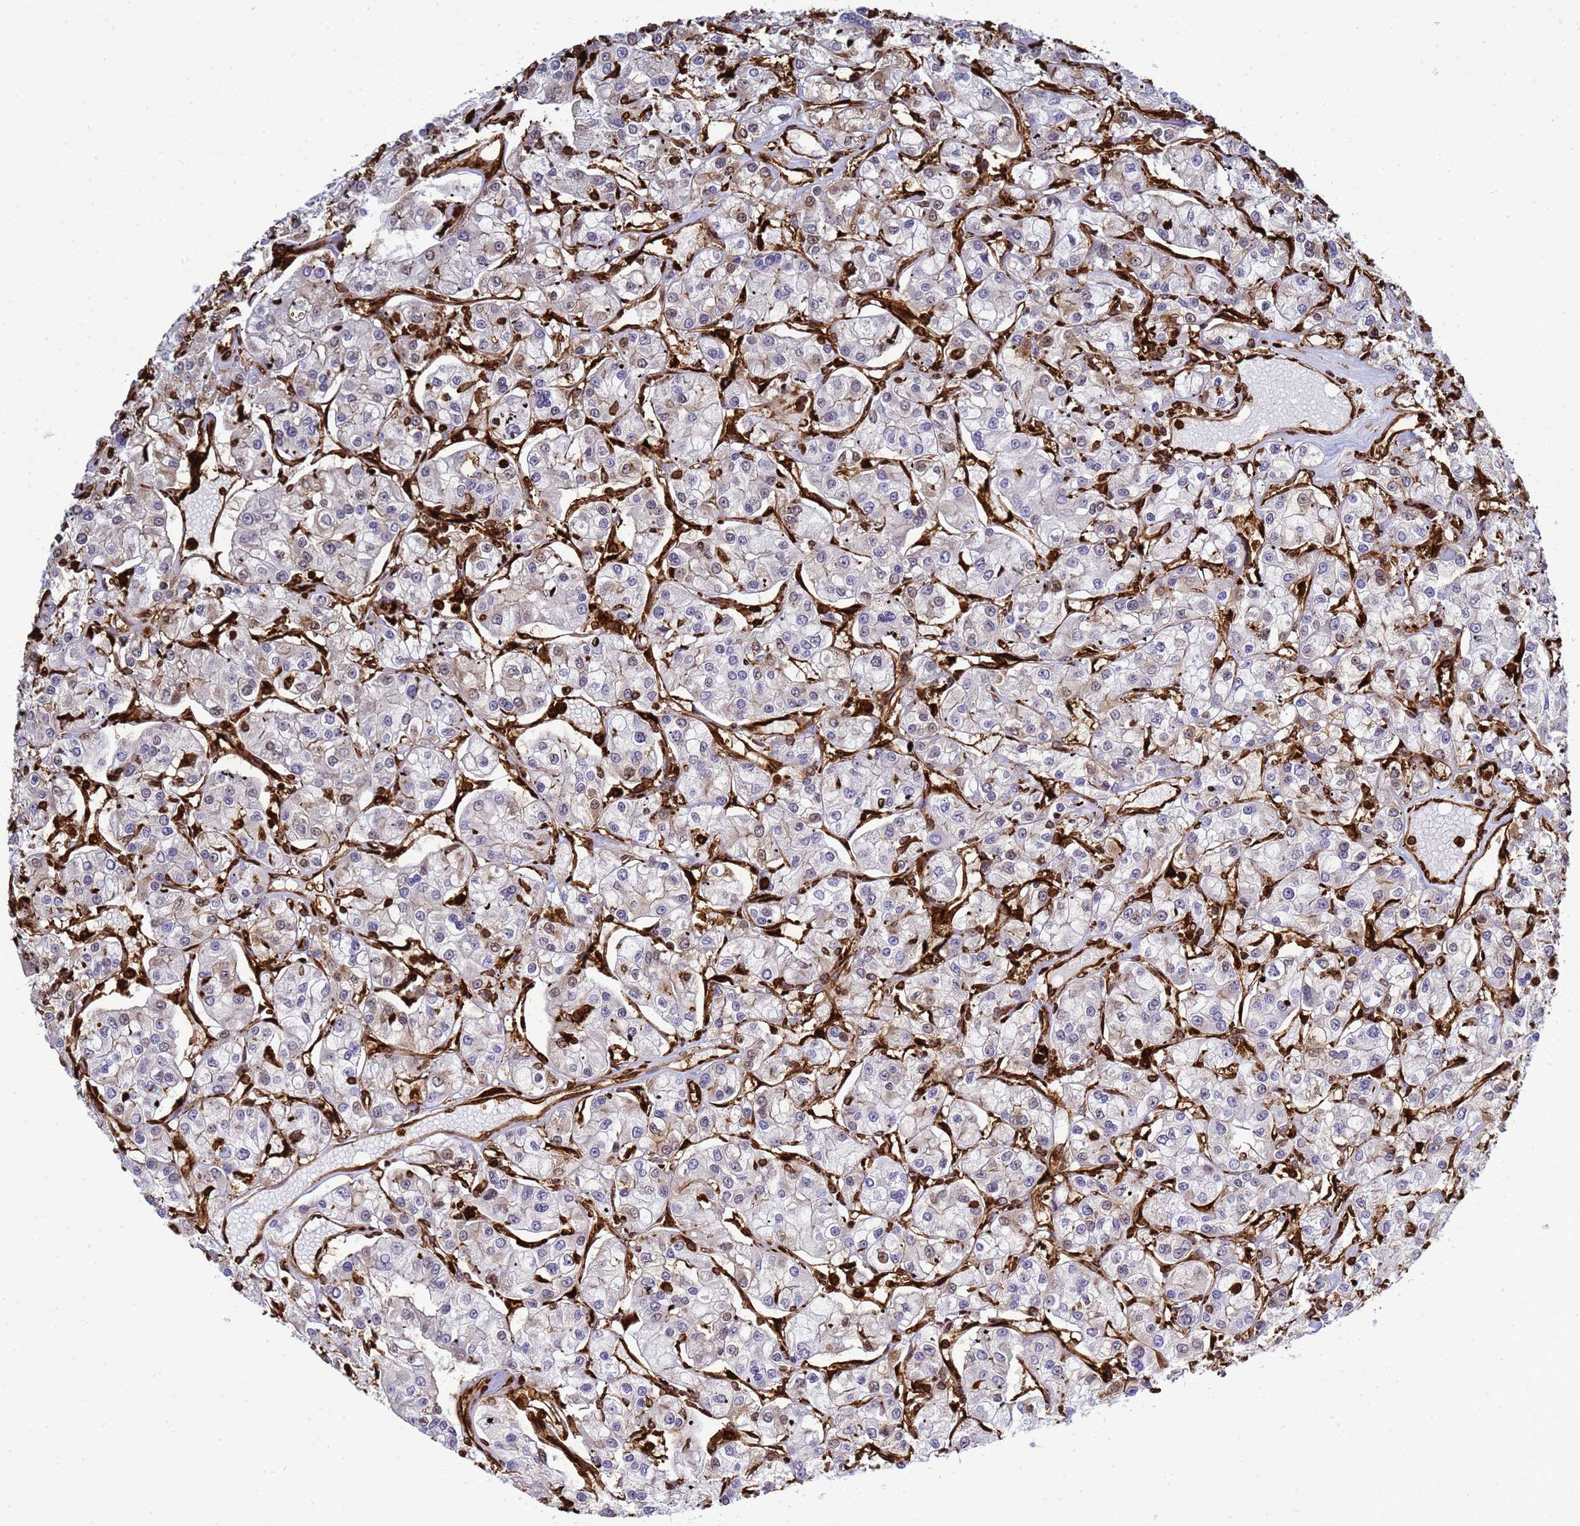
{"staining": {"intensity": "negative", "quantity": "none", "location": "none"}, "tissue": "renal cancer", "cell_type": "Tumor cells", "image_type": "cancer", "snomed": [{"axis": "morphology", "description": "Adenocarcinoma, NOS"}, {"axis": "topography", "description": "Kidney"}], "caption": "Immunohistochemical staining of renal cancer displays no significant positivity in tumor cells.", "gene": "ZBTB8OS", "patient": {"sex": "female", "age": 59}}